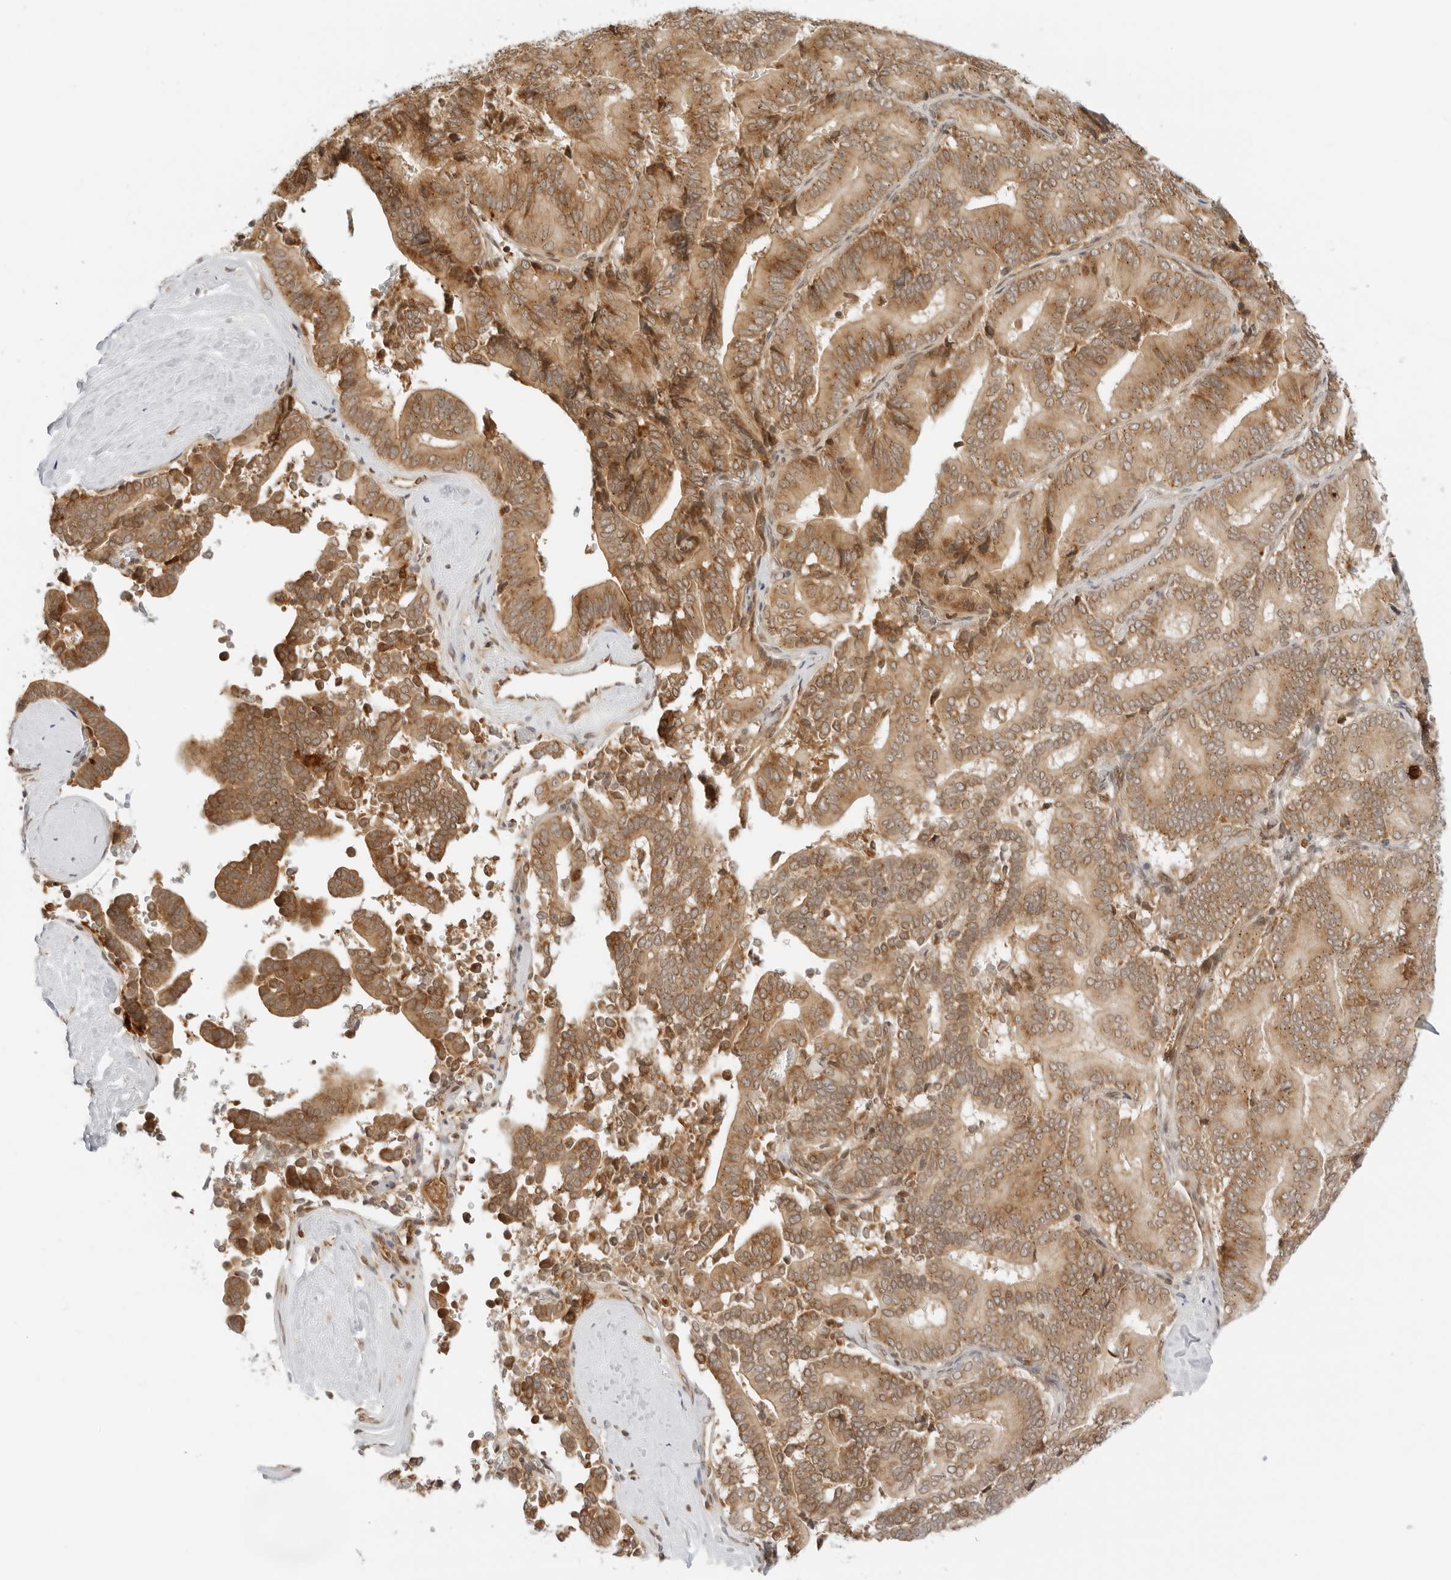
{"staining": {"intensity": "moderate", "quantity": ">75%", "location": "cytoplasmic/membranous"}, "tissue": "liver cancer", "cell_type": "Tumor cells", "image_type": "cancer", "snomed": [{"axis": "morphology", "description": "Cholangiocarcinoma"}, {"axis": "topography", "description": "Liver"}], "caption": "Immunohistochemistry image of neoplastic tissue: human liver cancer stained using immunohistochemistry shows medium levels of moderate protein expression localized specifically in the cytoplasmic/membranous of tumor cells, appearing as a cytoplasmic/membranous brown color.", "gene": "RC3H1", "patient": {"sex": "female", "age": 75}}